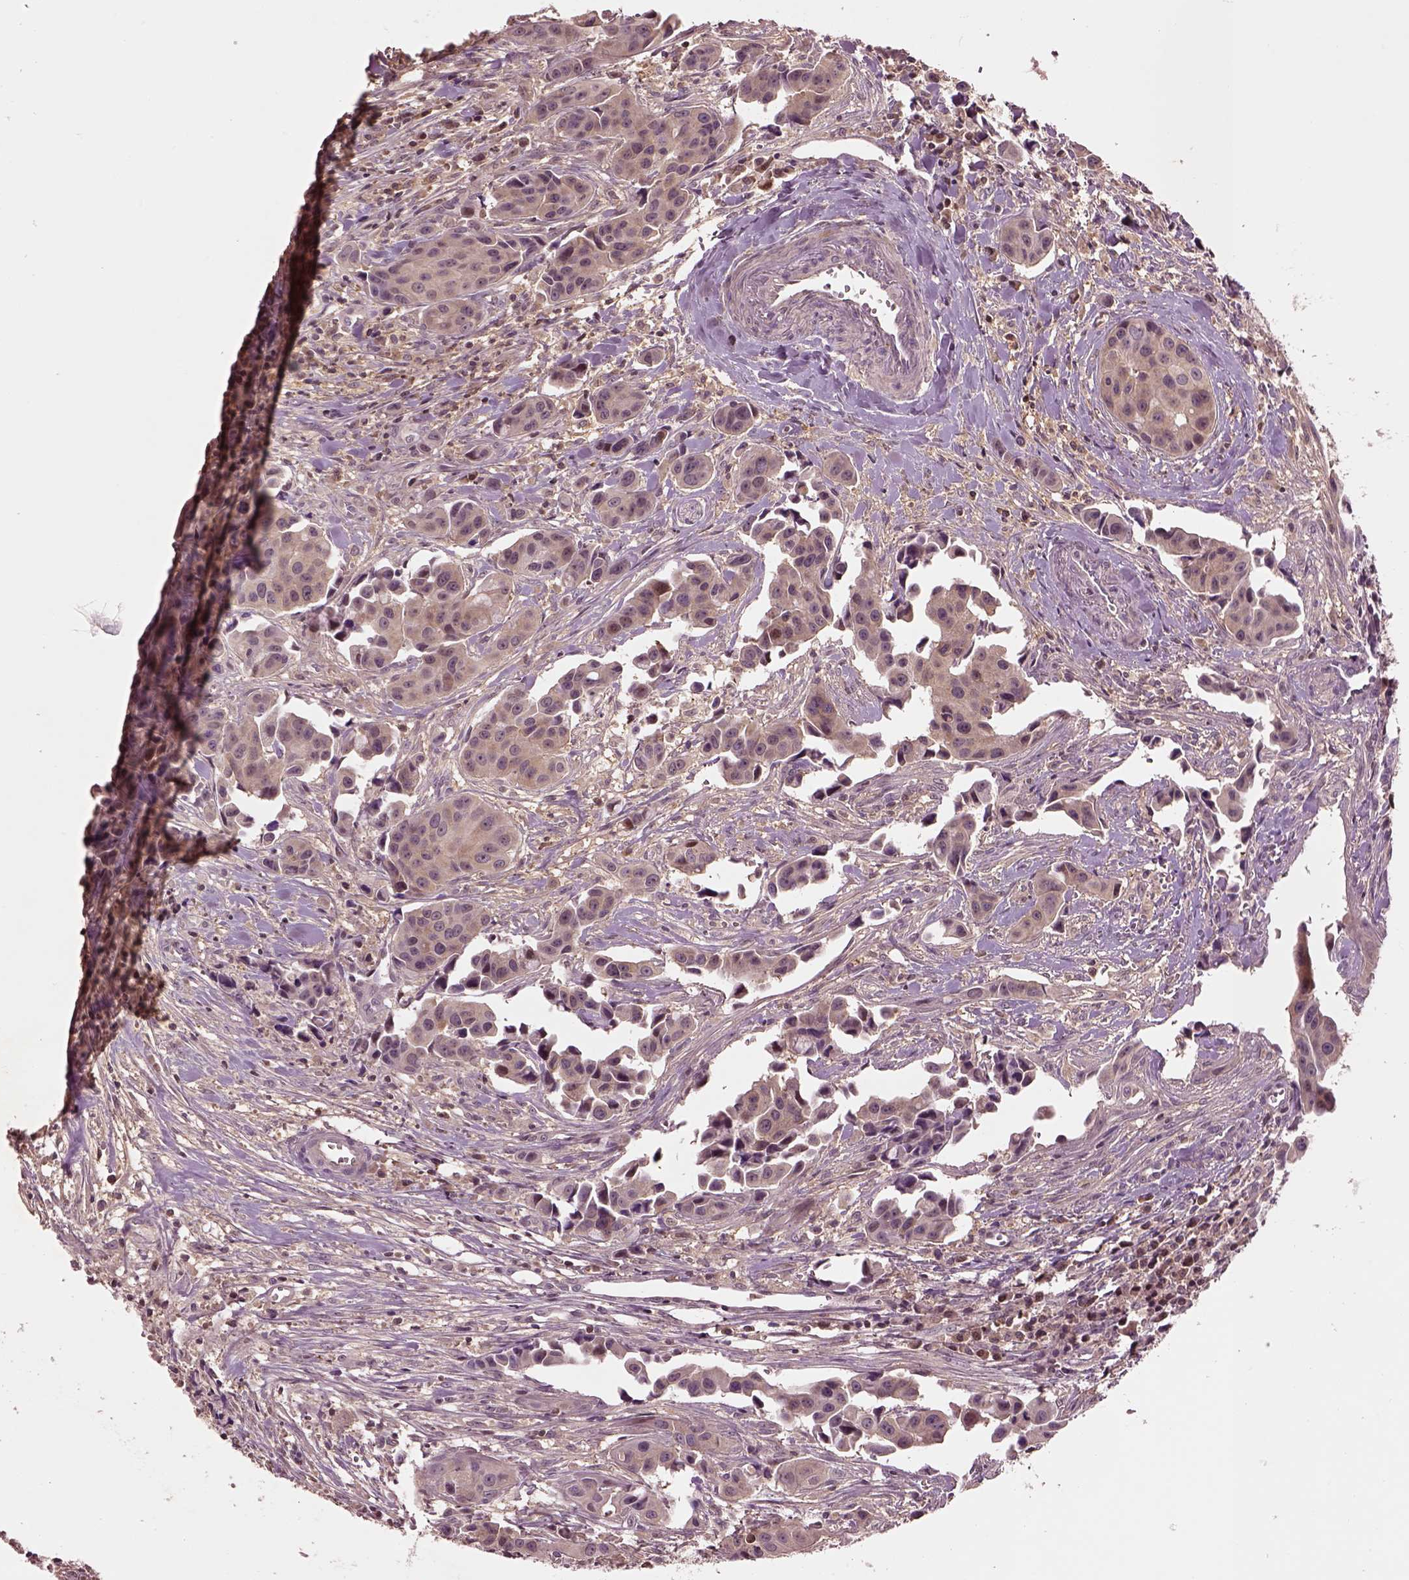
{"staining": {"intensity": "weak", "quantity": "<25%", "location": "cytoplasmic/membranous"}, "tissue": "head and neck cancer", "cell_type": "Tumor cells", "image_type": "cancer", "snomed": [{"axis": "morphology", "description": "Adenocarcinoma, NOS"}, {"axis": "topography", "description": "Head-Neck"}], "caption": "A micrograph of human head and neck cancer (adenocarcinoma) is negative for staining in tumor cells.", "gene": "MTHFS", "patient": {"sex": "male", "age": 76}}